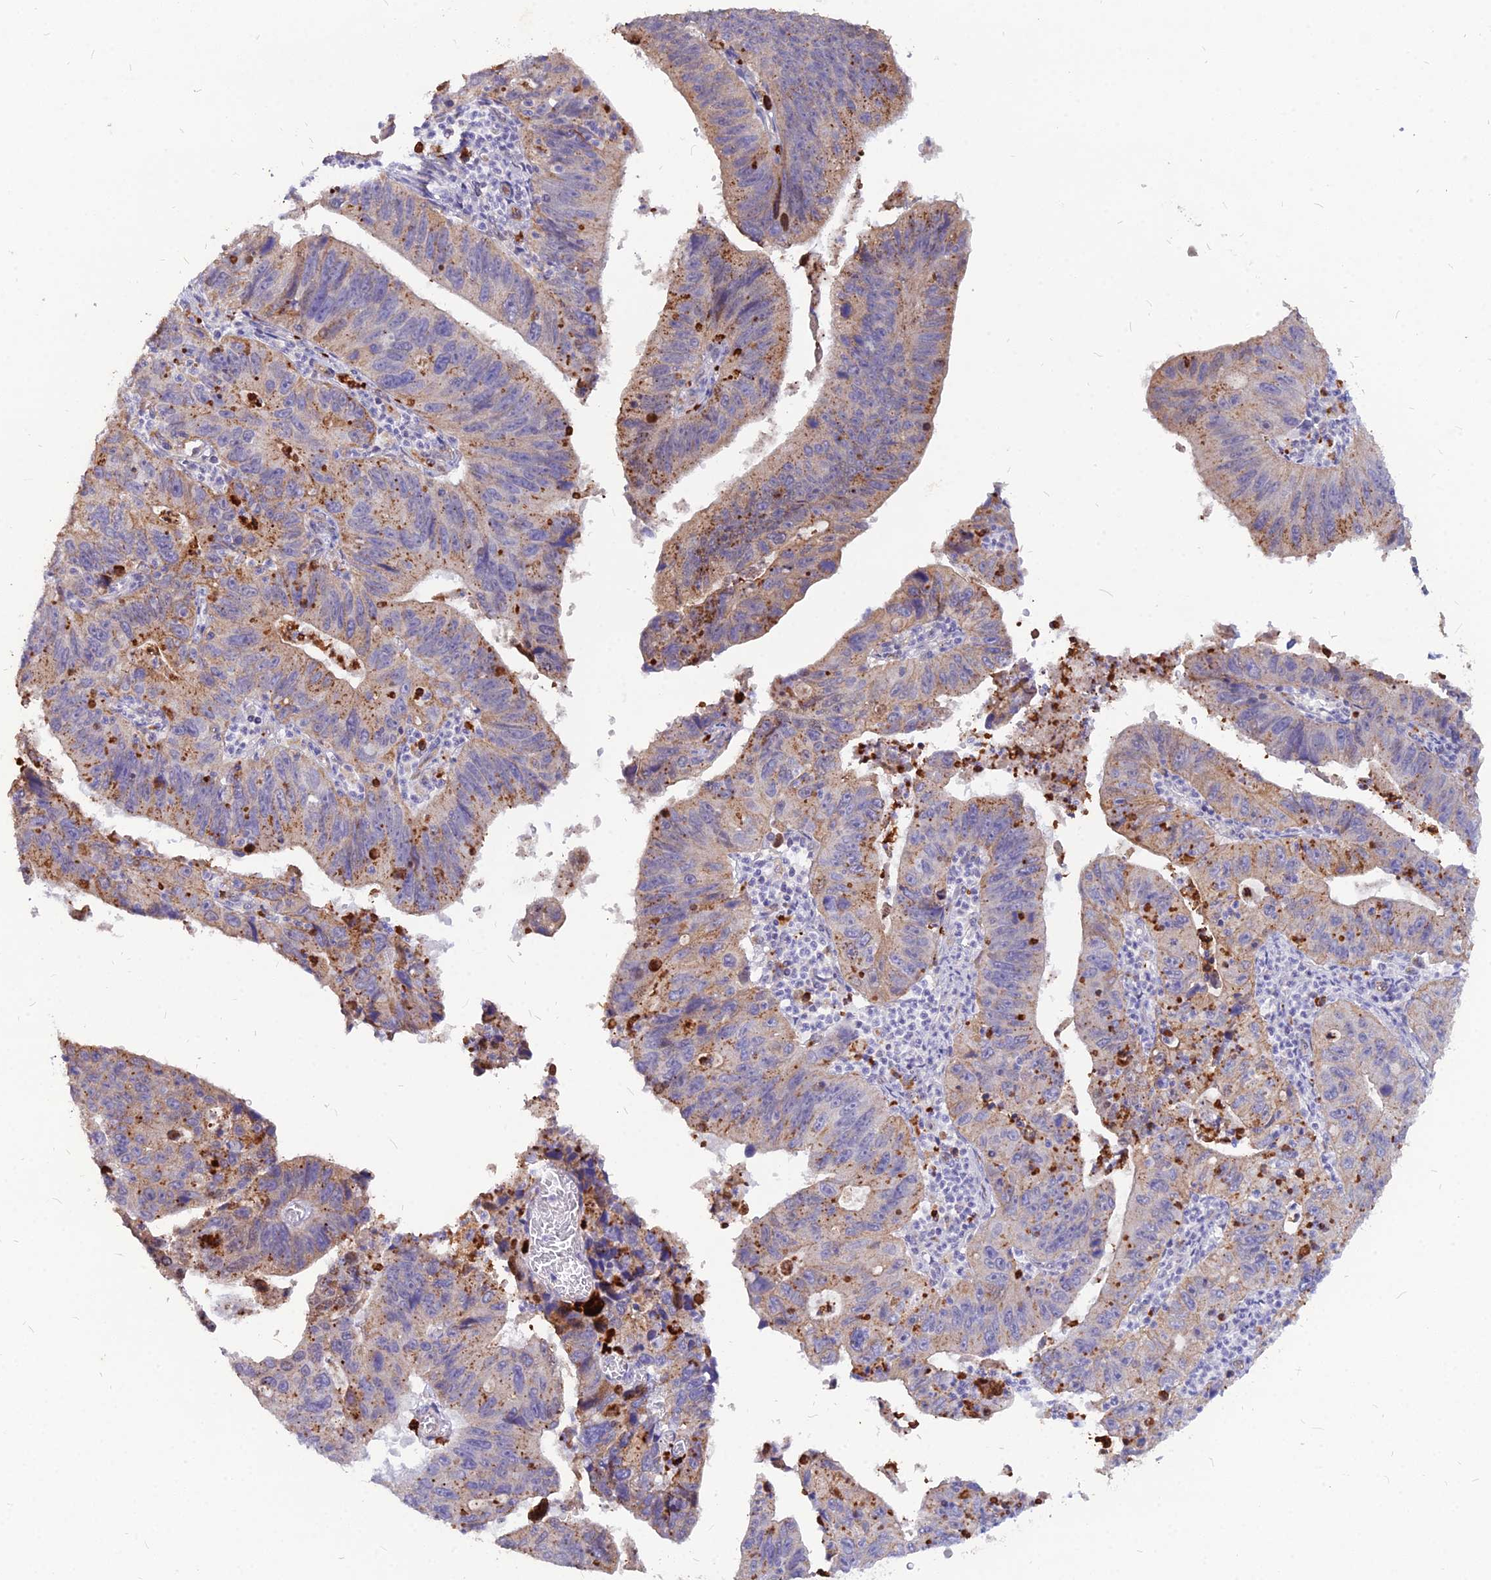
{"staining": {"intensity": "moderate", "quantity": "25%-75%", "location": "cytoplasmic/membranous"}, "tissue": "stomach cancer", "cell_type": "Tumor cells", "image_type": "cancer", "snomed": [{"axis": "morphology", "description": "Adenocarcinoma, NOS"}, {"axis": "topography", "description": "Stomach"}], "caption": "IHC (DAB (3,3'-diaminobenzidine)) staining of stomach cancer shows moderate cytoplasmic/membranous protein staining in about 25%-75% of tumor cells.", "gene": "PCED1B", "patient": {"sex": "male", "age": 59}}